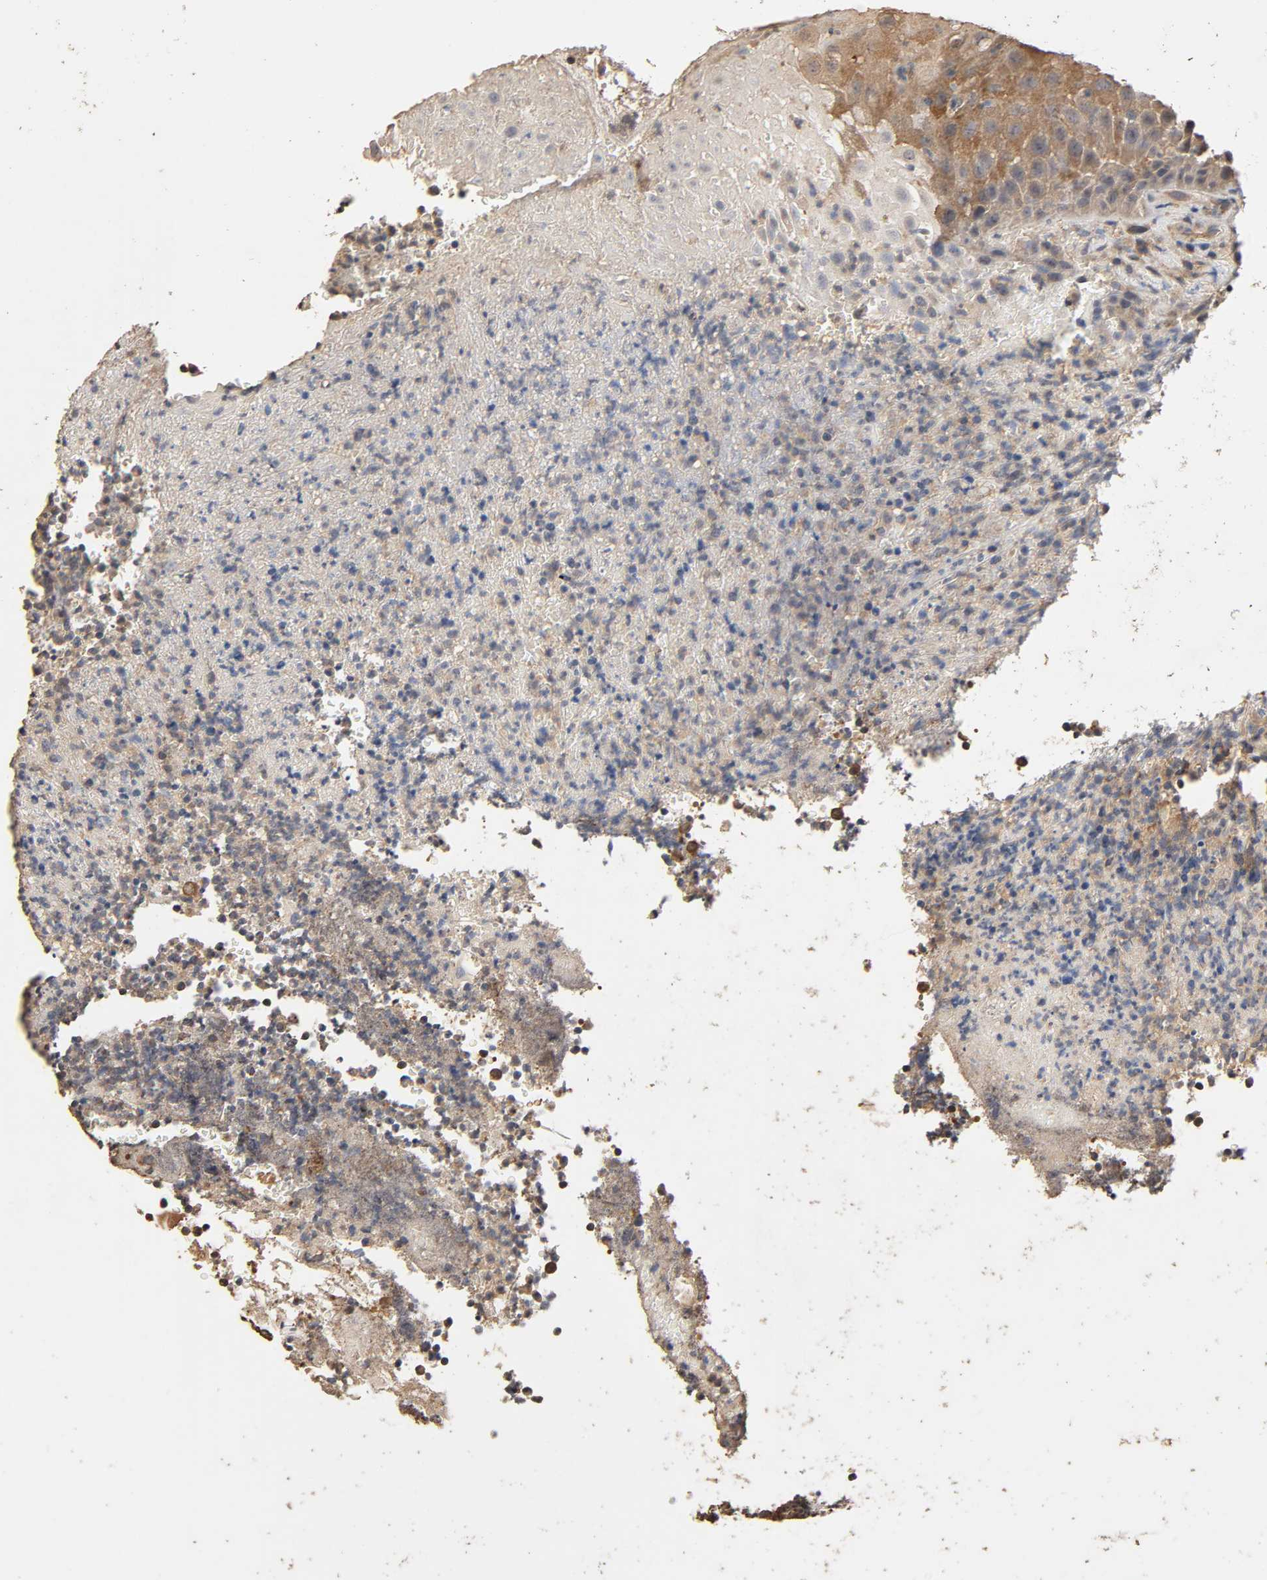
{"staining": {"intensity": "moderate", "quantity": ">75%", "location": "cytoplasmic/membranous"}, "tissue": "lymphoma", "cell_type": "Tumor cells", "image_type": "cancer", "snomed": [{"axis": "morphology", "description": "Malignant lymphoma, non-Hodgkin's type, High grade"}, {"axis": "topography", "description": "Tonsil"}], "caption": "Immunohistochemical staining of human malignant lymphoma, non-Hodgkin's type (high-grade) exhibits medium levels of moderate cytoplasmic/membranous positivity in about >75% of tumor cells. The staining is performed using DAB brown chromogen to label protein expression. The nuclei are counter-stained blue using hematoxylin.", "gene": "ARHGEF7", "patient": {"sex": "female", "age": 36}}